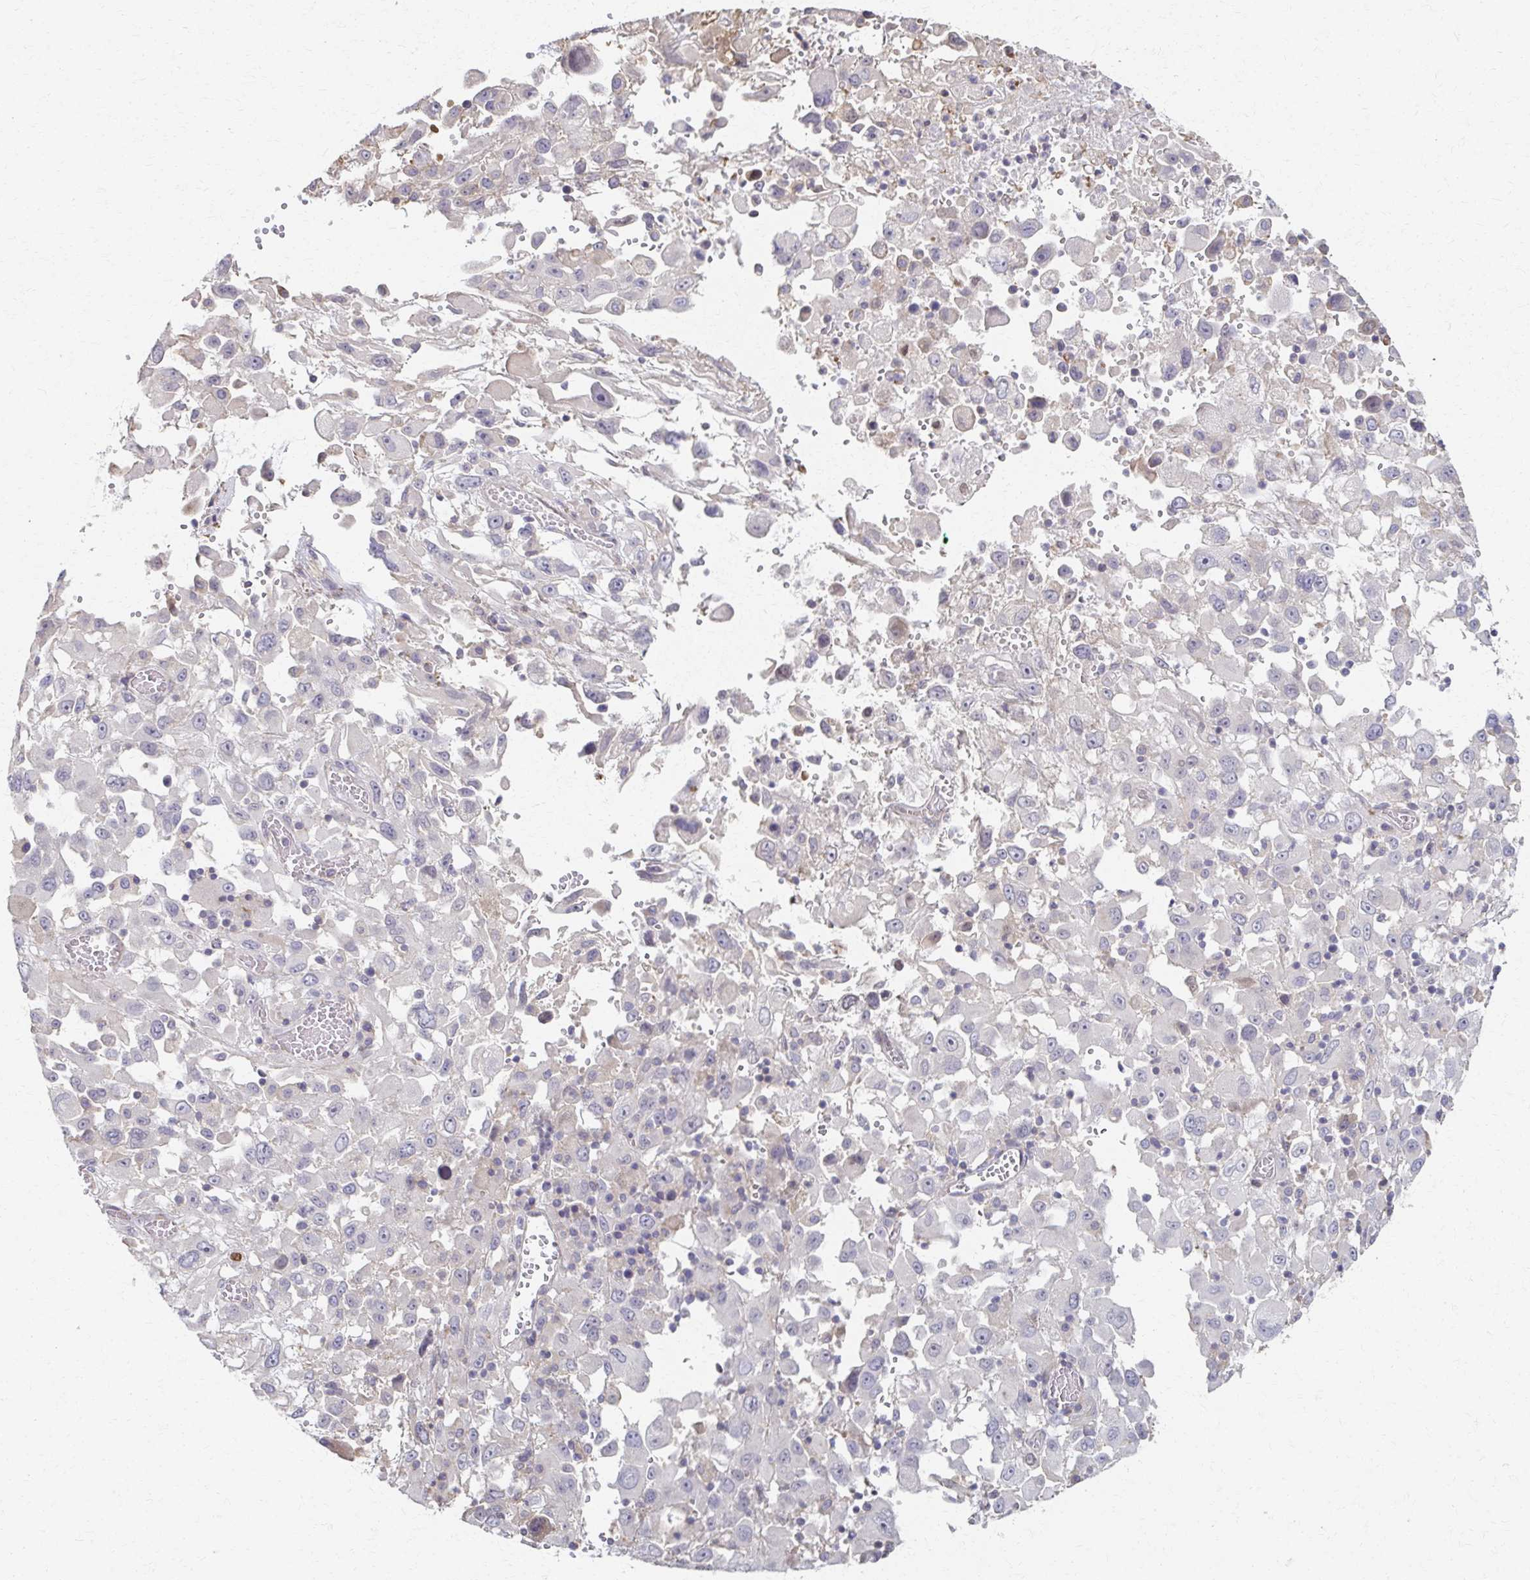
{"staining": {"intensity": "negative", "quantity": "none", "location": "none"}, "tissue": "melanoma", "cell_type": "Tumor cells", "image_type": "cancer", "snomed": [{"axis": "morphology", "description": "Malignant melanoma, Metastatic site"}, {"axis": "topography", "description": "Soft tissue"}], "caption": "Immunohistochemistry (IHC) of human melanoma exhibits no staining in tumor cells.", "gene": "EOLA2", "patient": {"sex": "male", "age": 50}}